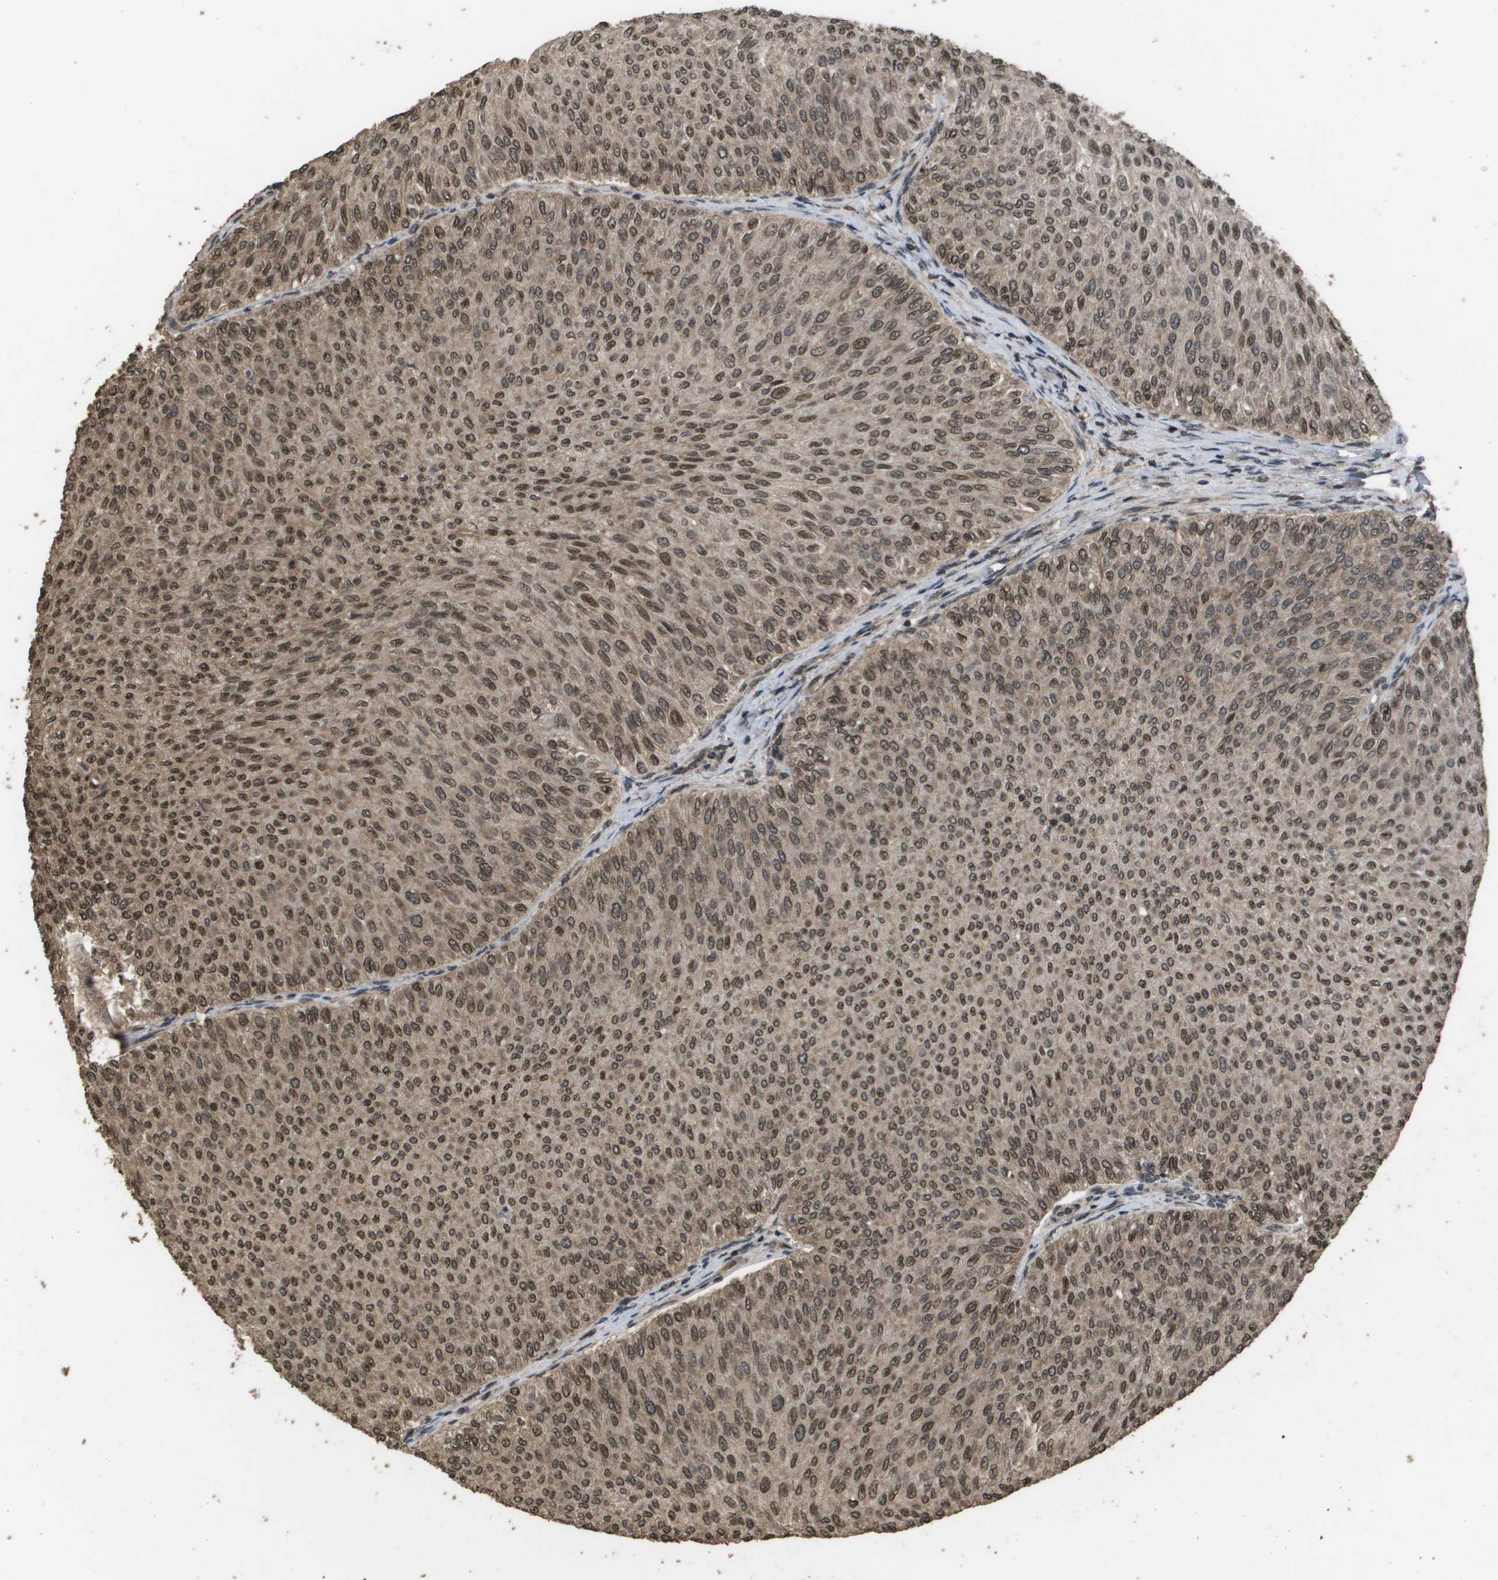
{"staining": {"intensity": "moderate", "quantity": ">75%", "location": "cytoplasmic/membranous,nuclear"}, "tissue": "urothelial cancer", "cell_type": "Tumor cells", "image_type": "cancer", "snomed": [{"axis": "morphology", "description": "Urothelial carcinoma, Low grade"}, {"axis": "topography", "description": "Urinary bladder"}], "caption": "DAB immunohistochemical staining of human urothelial cancer exhibits moderate cytoplasmic/membranous and nuclear protein positivity in approximately >75% of tumor cells. Nuclei are stained in blue.", "gene": "AXIN2", "patient": {"sex": "male", "age": 78}}